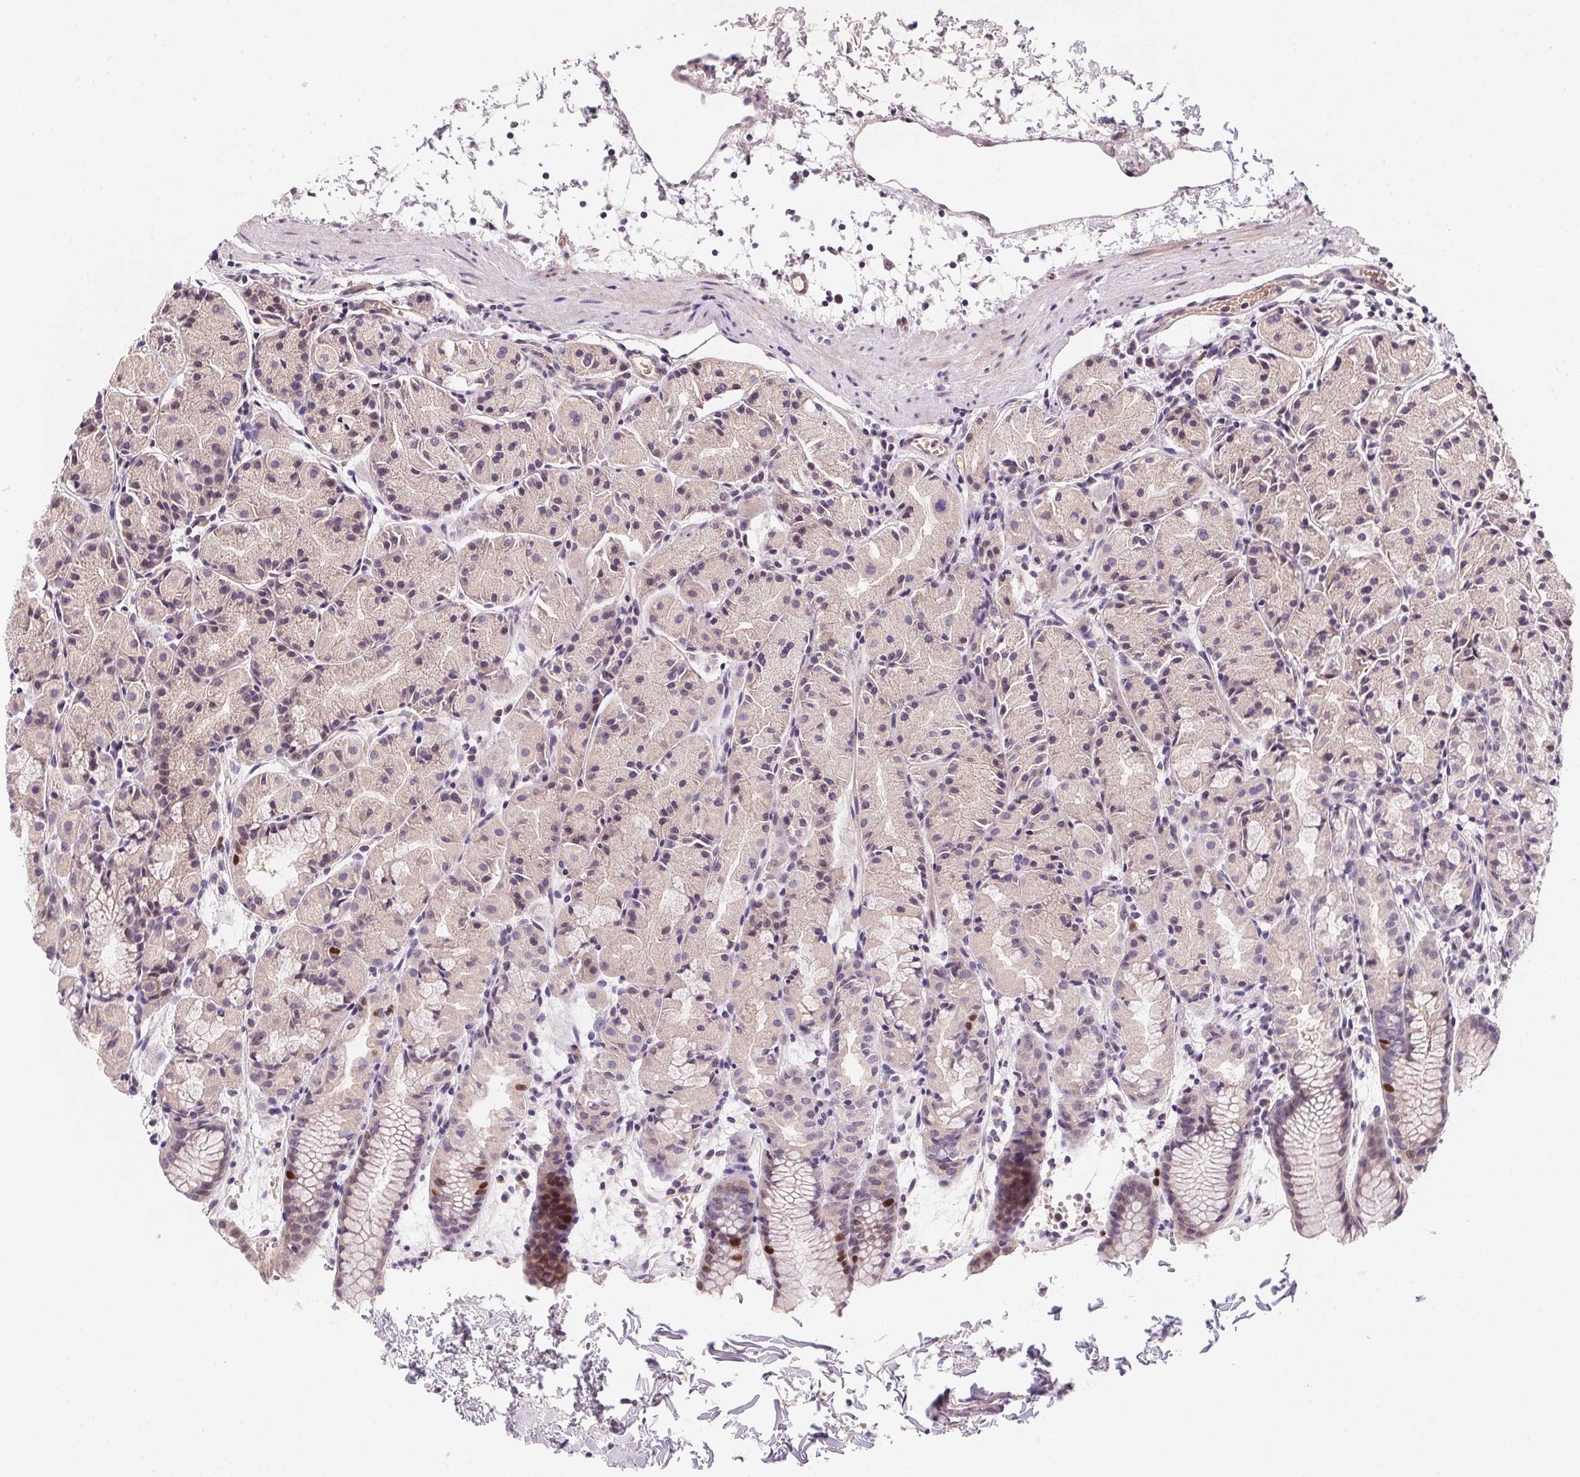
{"staining": {"intensity": "moderate", "quantity": "<25%", "location": "cytoplasmic/membranous,nuclear"}, "tissue": "stomach", "cell_type": "Glandular cells", "image_type": "normal", "snomed": [{"axis": "morphology", "description": "Normal tissue, NOS"}, {"axis": "topography", "description": "Stomach, upper"}], "caption": "This is an image of immunohistochemistry staining of benign stomach, which shows moderate expression in the cytoplasmic/membranous,nuclear of glandular cells.", "gene": "HELLS", "patient": {"sex": "male", "age": 47}}